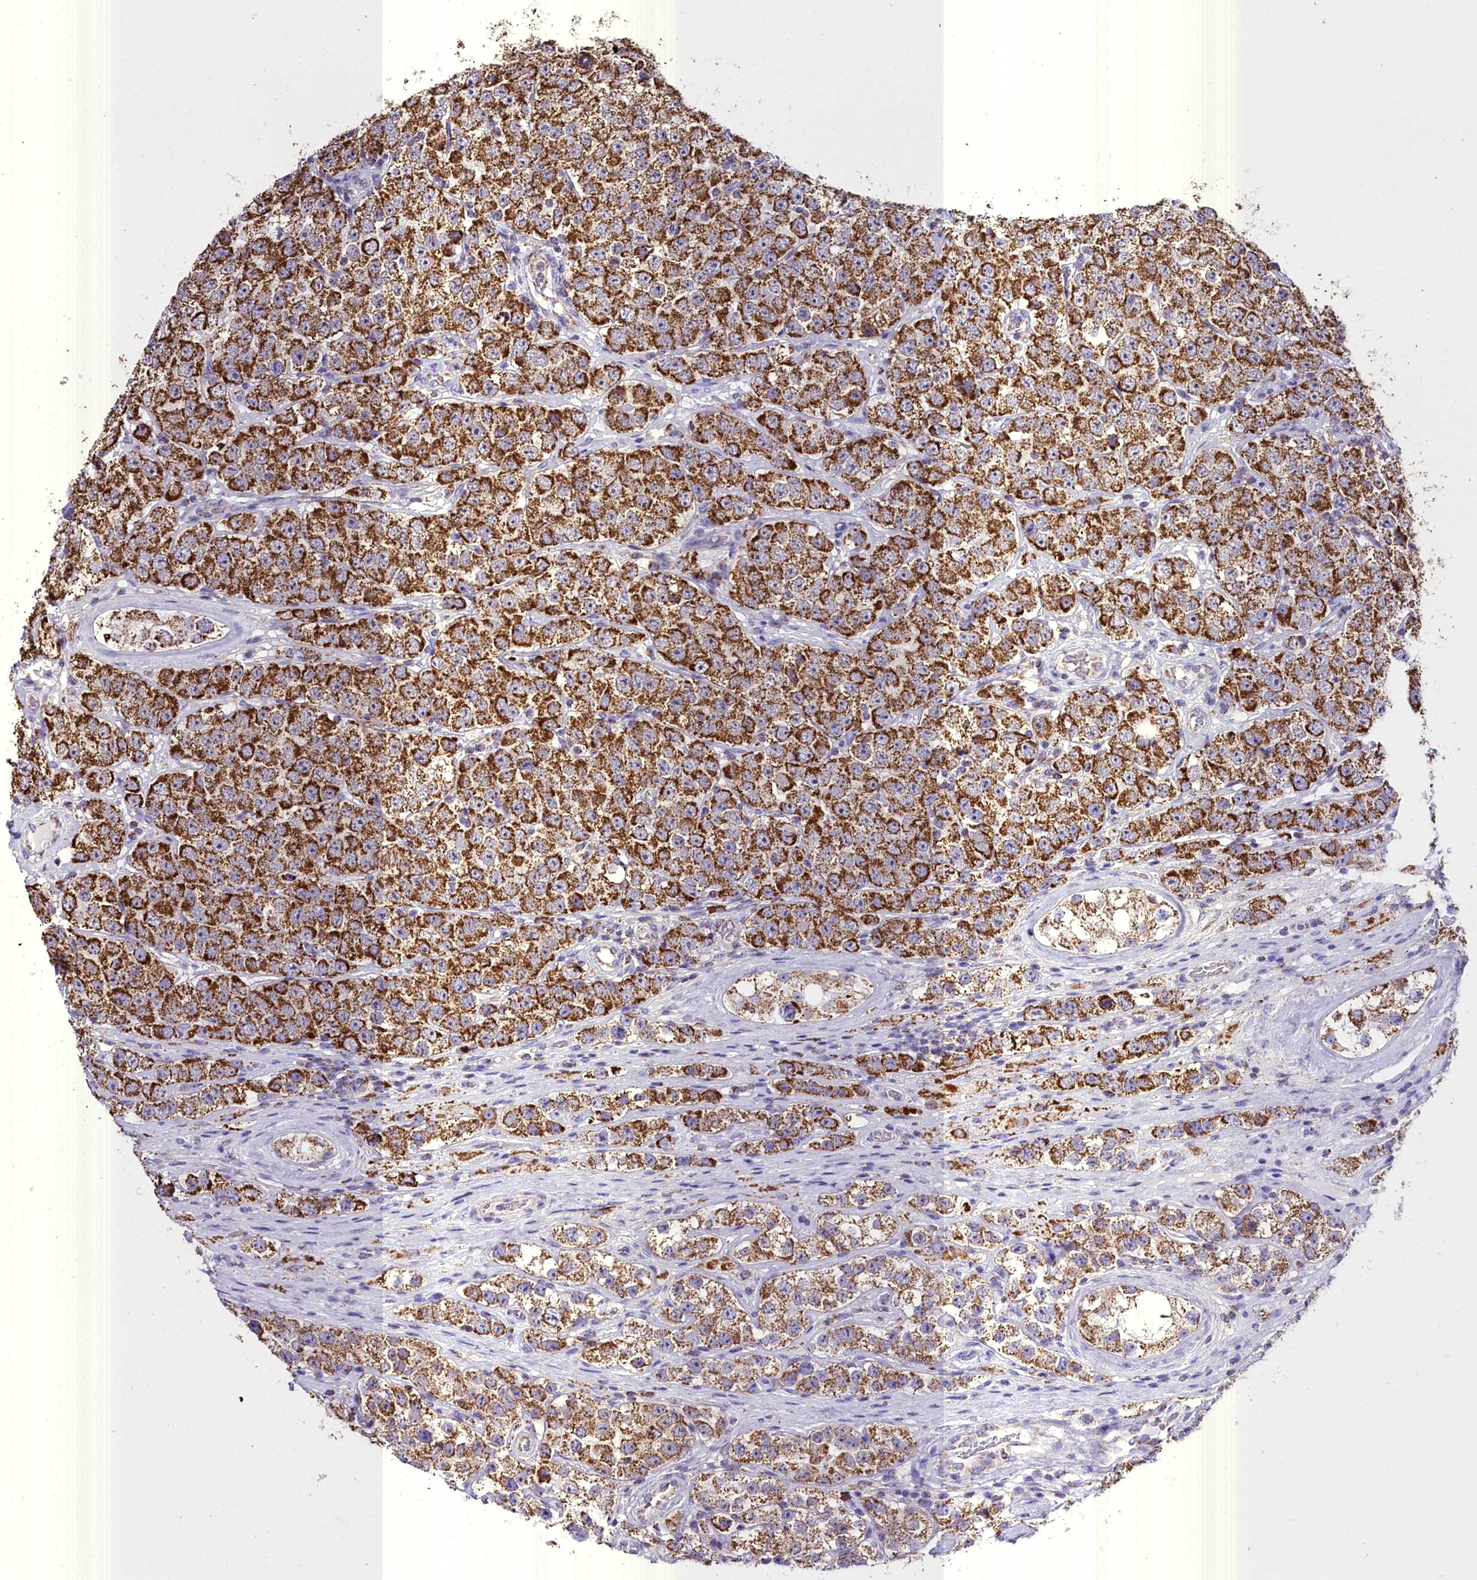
{"staining": {"intensity": "strong", "quantity": ">75%", "location": "cytoplasmic/membranous"}, "tissue": "testis cancer", "cell_type": "Tumor cells", "image_type": "cancer", "snomed": [{"axis": "morphology", "description": "Seminoma, NOS"}, {"axis": "topography", "description": "Testis"}], "caption": "The histopathology image exhibits immunohistochemical staining of testis cancer (seminoma). There is strong cytoplasmic/membranous staining is present in approximately >75% of tumor cells.", "gene": "WDFY3", "patient": {"sex": "male", "age": 28}}